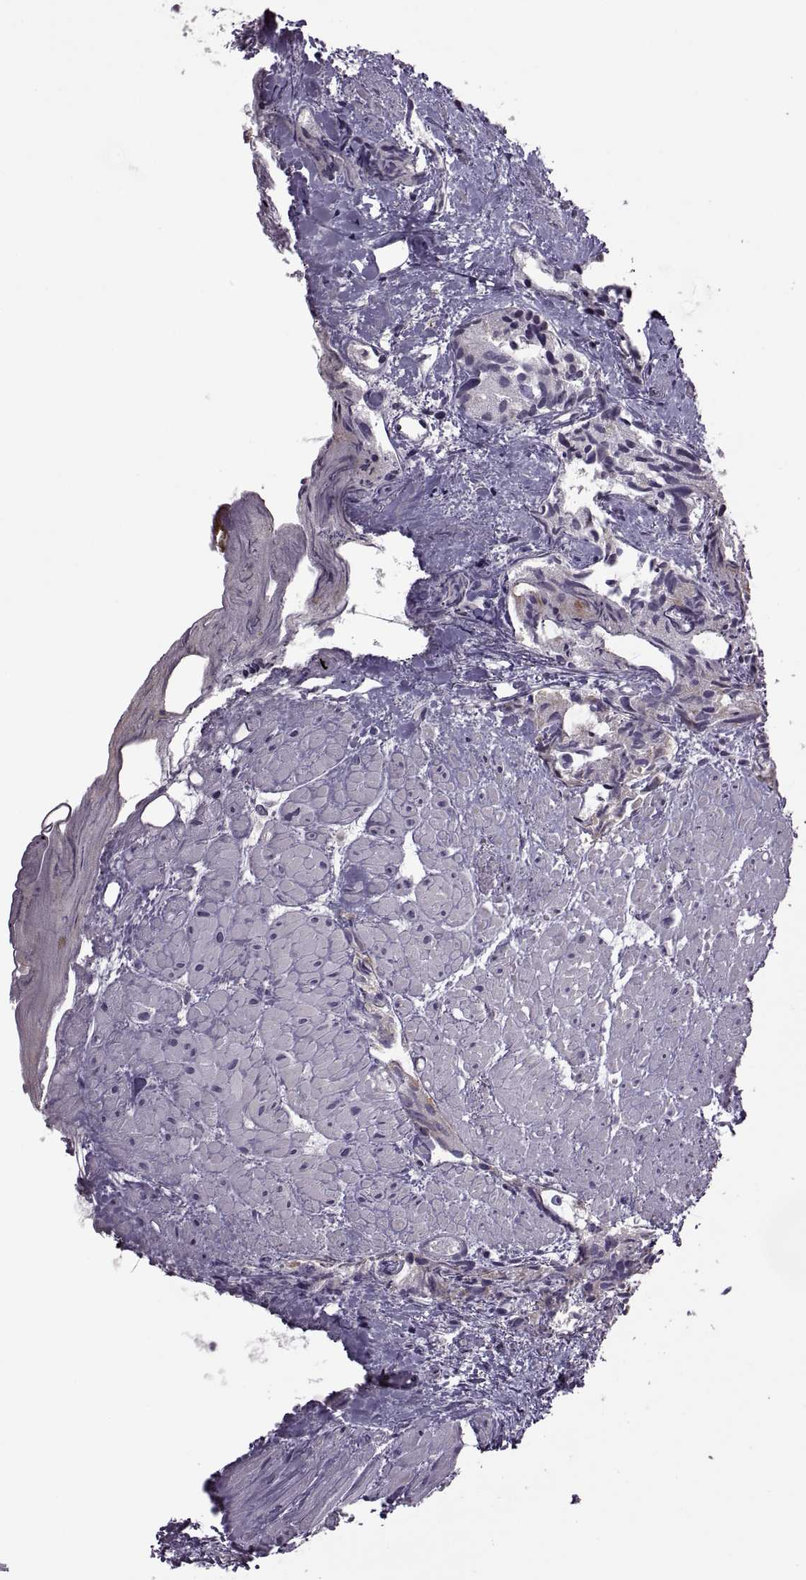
{"staining": {"intensity": "moderate", "quantity": "<25%", "location": "cytoplasmic/membranous"}, "tissue": "prostate cancer", "cell_type": "Tumor cells", "image_type": "cancer", "snomed": [{"axis": "morphology", "description": "Adenocarcinoma, High grade"}, {"axis": "topography", "description": "Prostate"}], "caption": "This histopathology image reveals IHC staining of adenocarcinoma (high-grade) (prostate), with low moderate cytoplasmic/membranous positivity in approximately <25% of tumor cells.", "gene": "RSPH6A", "patient": {"sex": "male", "age": 79}}